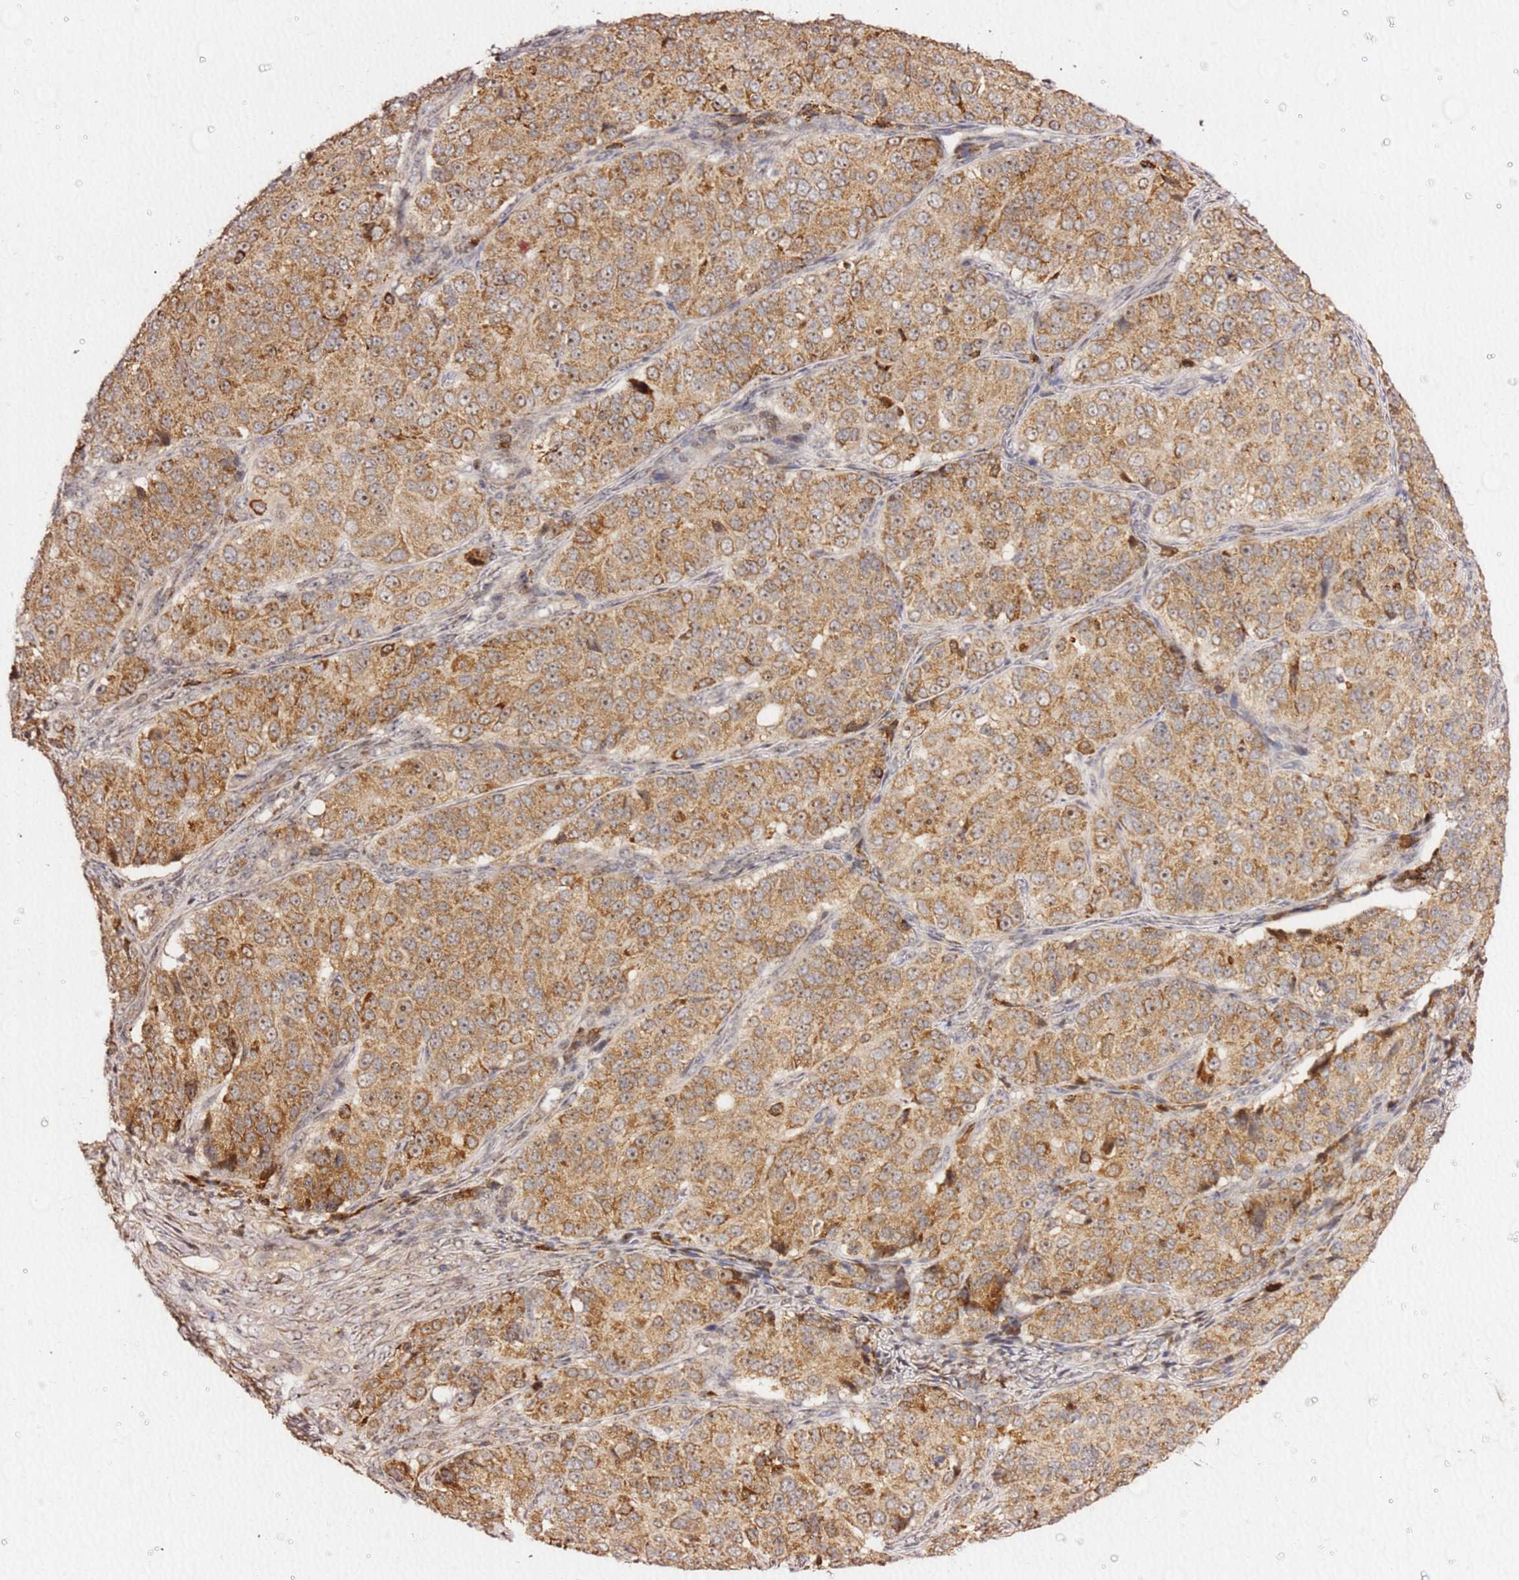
{"staining": {"intensity": "moderate", "quantity": ">75%", "location": "cytoplasmic/membranous,nuclear"}, "tissue": "ovarian cancer", "cell_type": "Tumor cells", "image_type": "cancer", "snomed": [{"axis": "morphology", "description": "Carcinoma, endometroid"}, {"axis": "topography", "description": "Ovary"}], "caption": "Ovarian endometroid carcinoma stained with a brown dye demonstrates moderate cytoplasmic/membranous and nuclear positive positivity in approximately >75% of tumor cells.", "gene": "KIF25", "patient": {"sex": "female", "age": 51}}